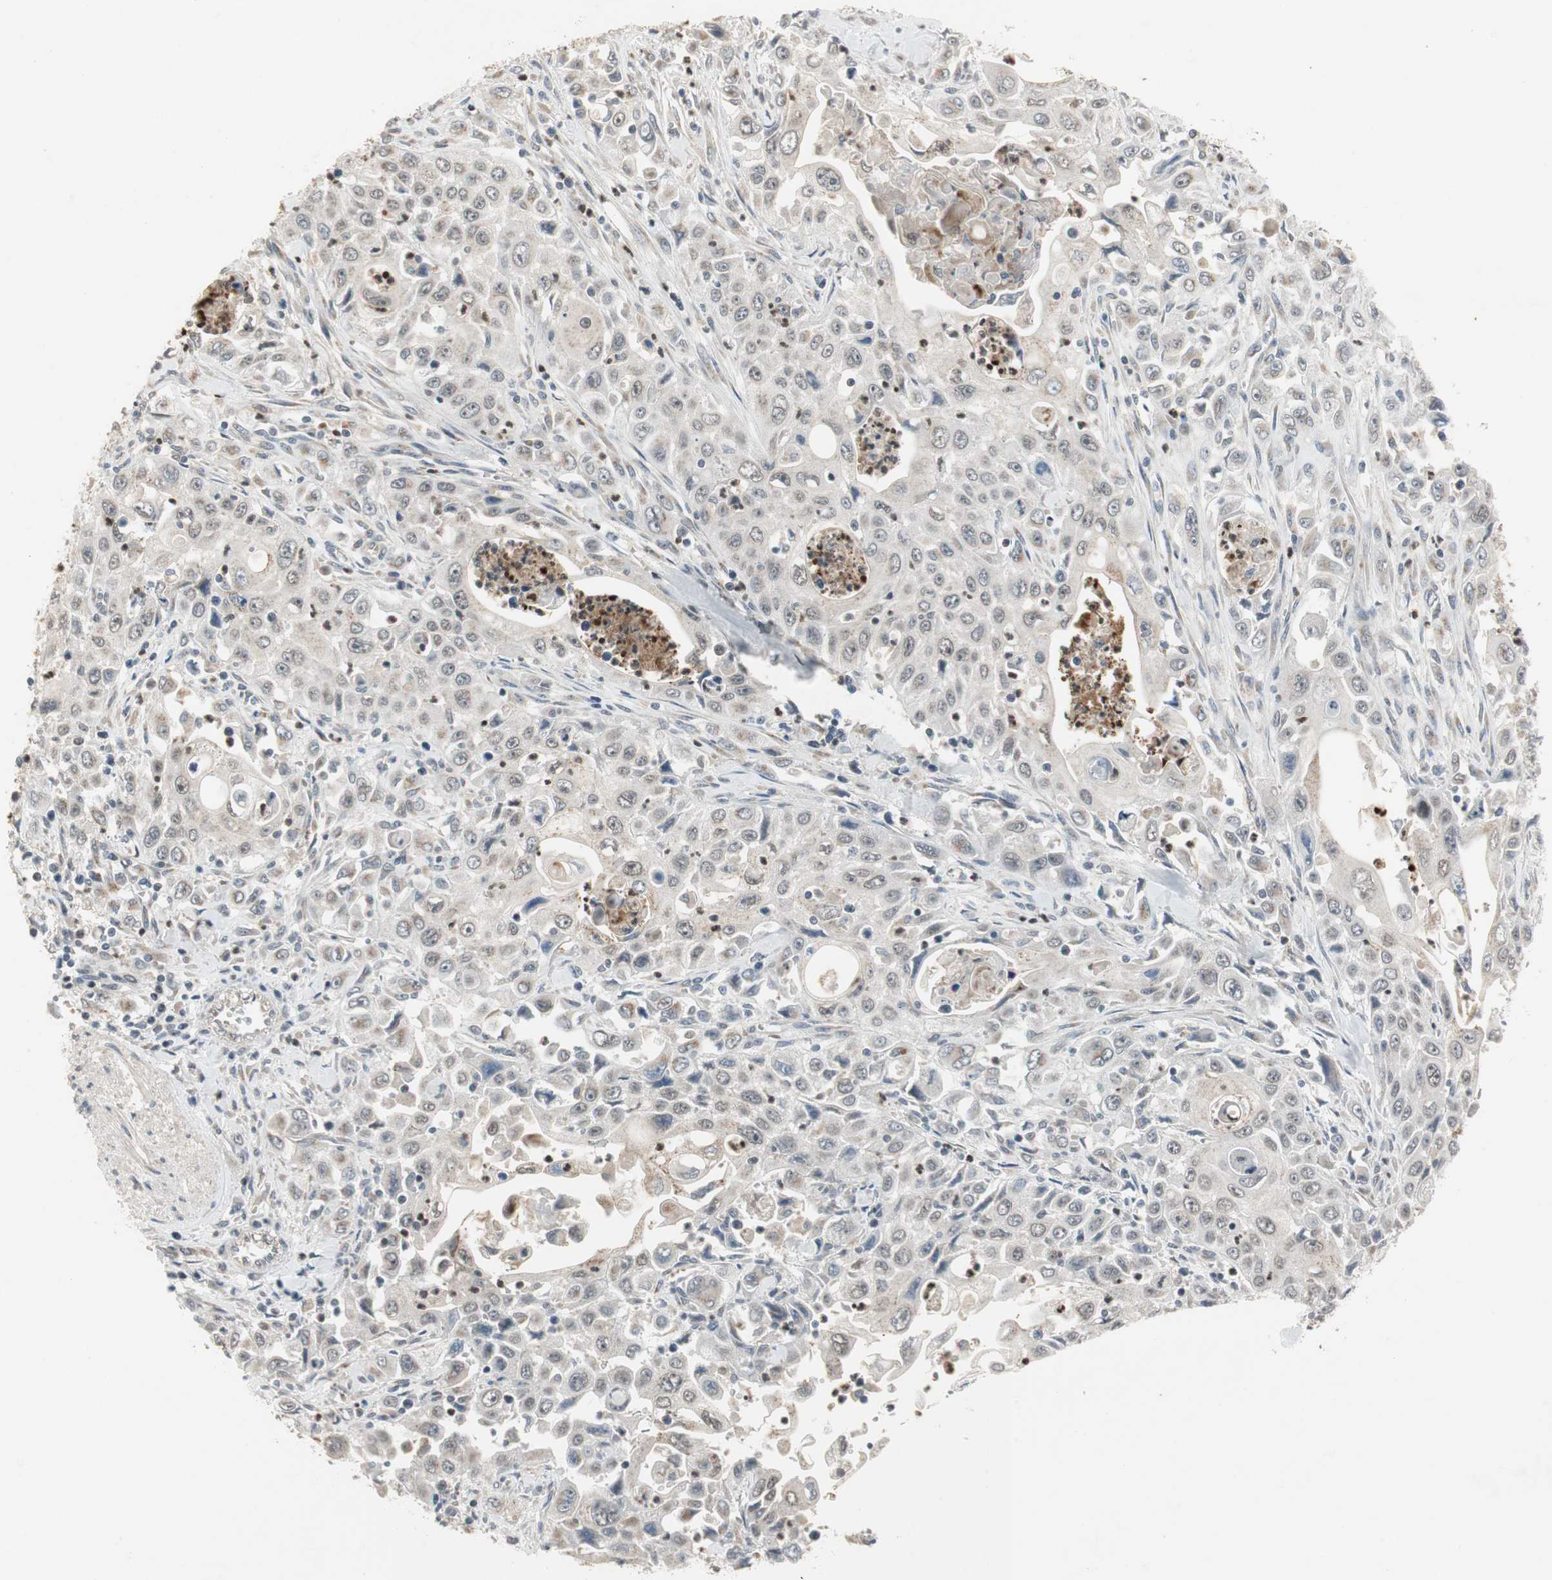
{"staining": {"intensity": "weak", "quantity": "<25%", "location": "cytoplasmic/membranous"}, "tissue": "pancreatic cancer", "cell_type": "Tumor cells", "image_type": "cancer", "snomed": [{"axis": "morphology", "description": "Adenocarcinoma, NOS"}, {"axis": "topography", "description": "Pancreas"}], "caption": "Tumor cells are negative for protein expression in human pancreatic cancer.", "gene": "SNX4", "patient": {"sex": "male", "age": 70}}